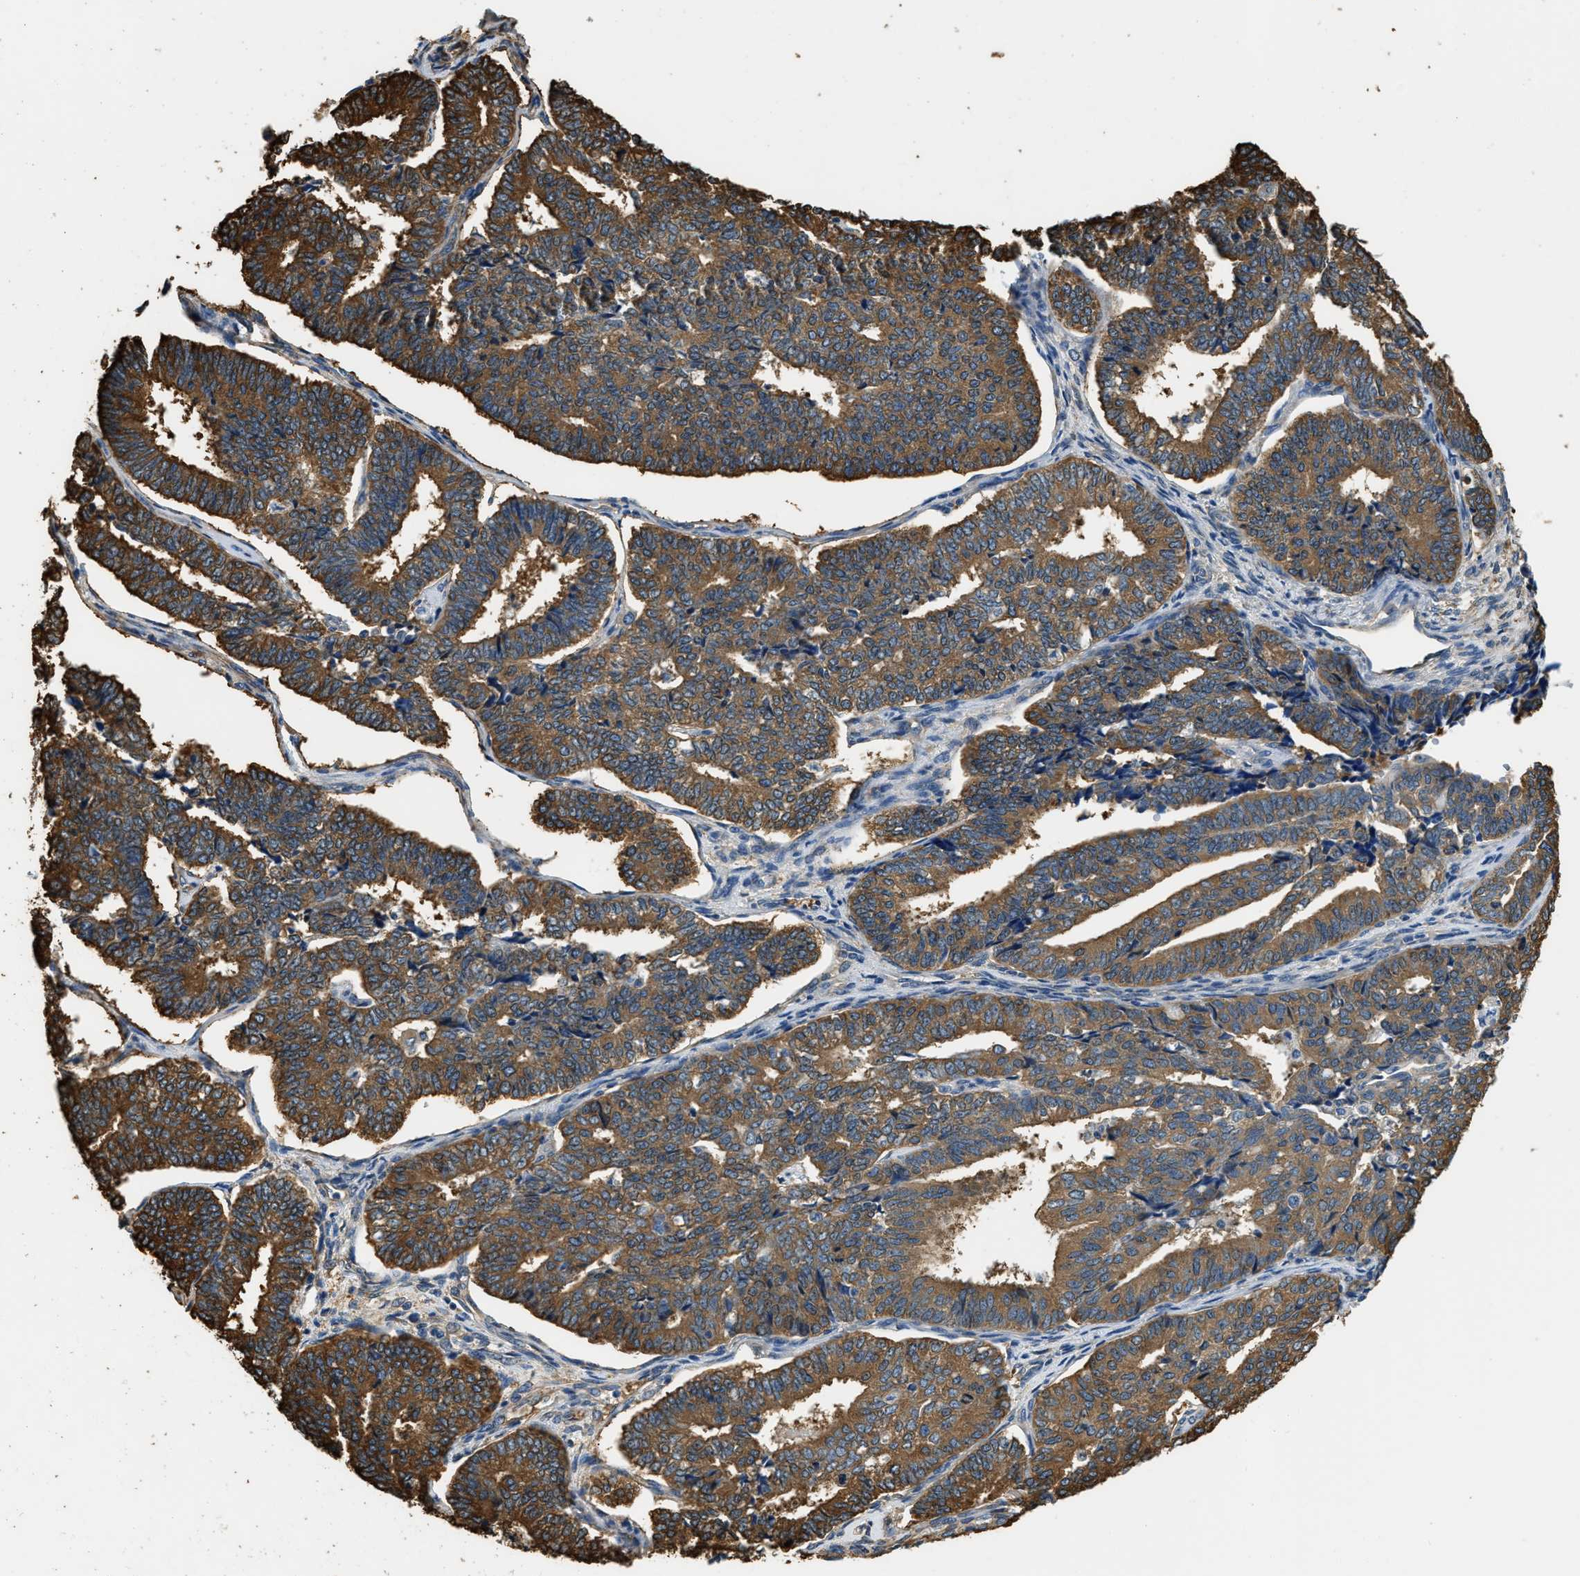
{"staining": {"intensity": "strong", "quantity": "25%-75%", "location": "cytoplasmic/membranous"}, "tissue": "endometrial cancer", "cell_type": "Tumor cells", "image_type": "cancer", "snomed": [{"axis": "morphology", "description": "Adenocarcinoma, NOS"}, {"axis": "topography", "description": "Endometrium"}], "caption": "Tumor cells display strong cytoplasmic/membranous expression in about 25%-75% of cells in endometrial cancer. (DAB IHC, brown staining for protein, blue staining for nuclei).", "gene": "PPP2R1B", "patient": {"sex": "female", "age": 70}}